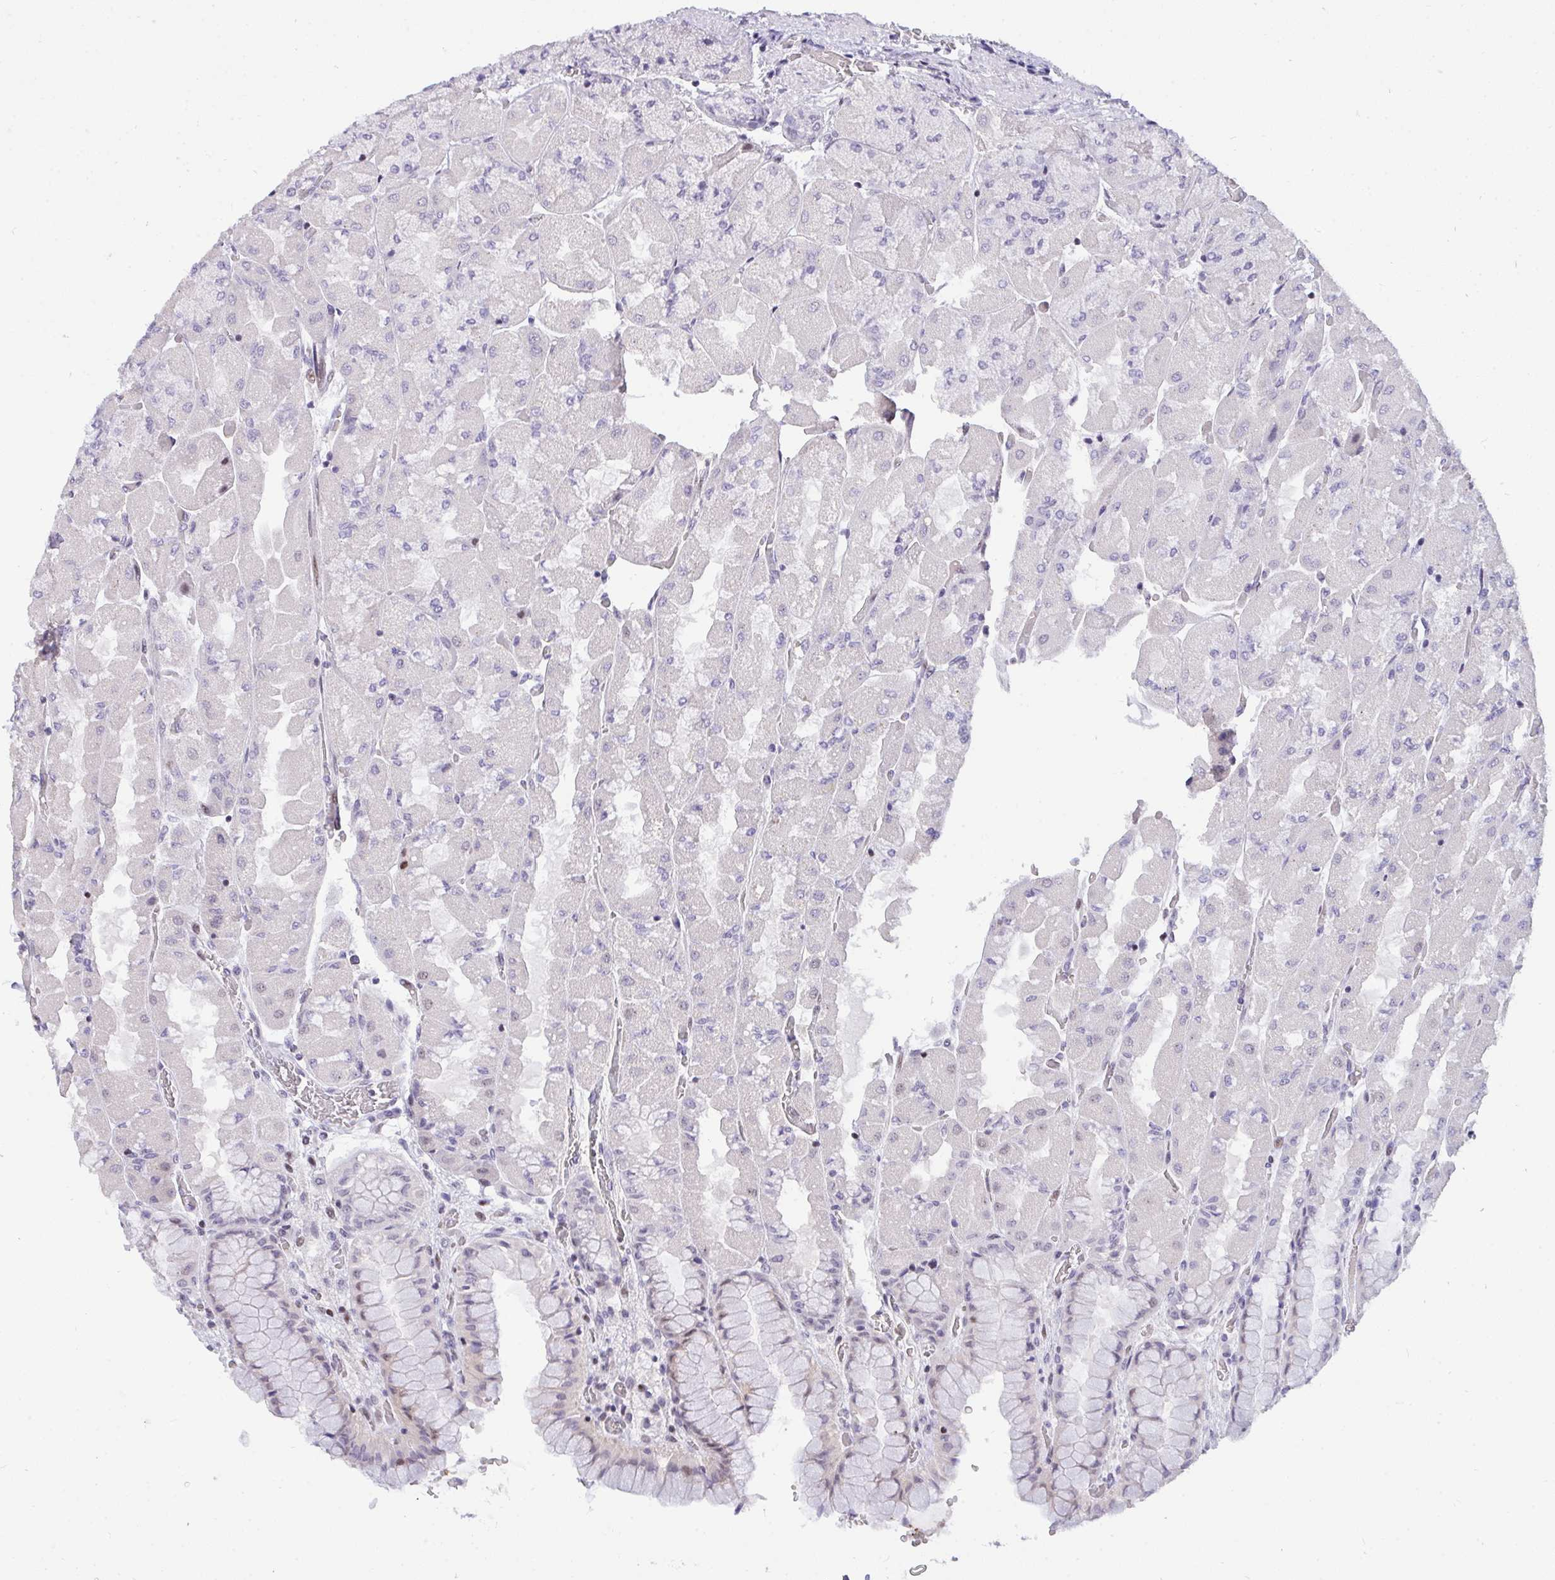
{"staining": {"intensity": "weak", "quantity": "<25%", "location": "nuclear"}, "tissue": "stomach", "cell_type": "Glandular cells", "image_type": "normal", "snomed": [{"axis": "morphology", "description": "Normal tissue, NOS"}, {"axis": "topography", "description": "Stomach"}], "caption": "Histopathology image shows no significant protein expression in glandular cells of unremarkable stomach.", "gene": "PLPPR3", "patient": {"sex": "female", "age": 61}}